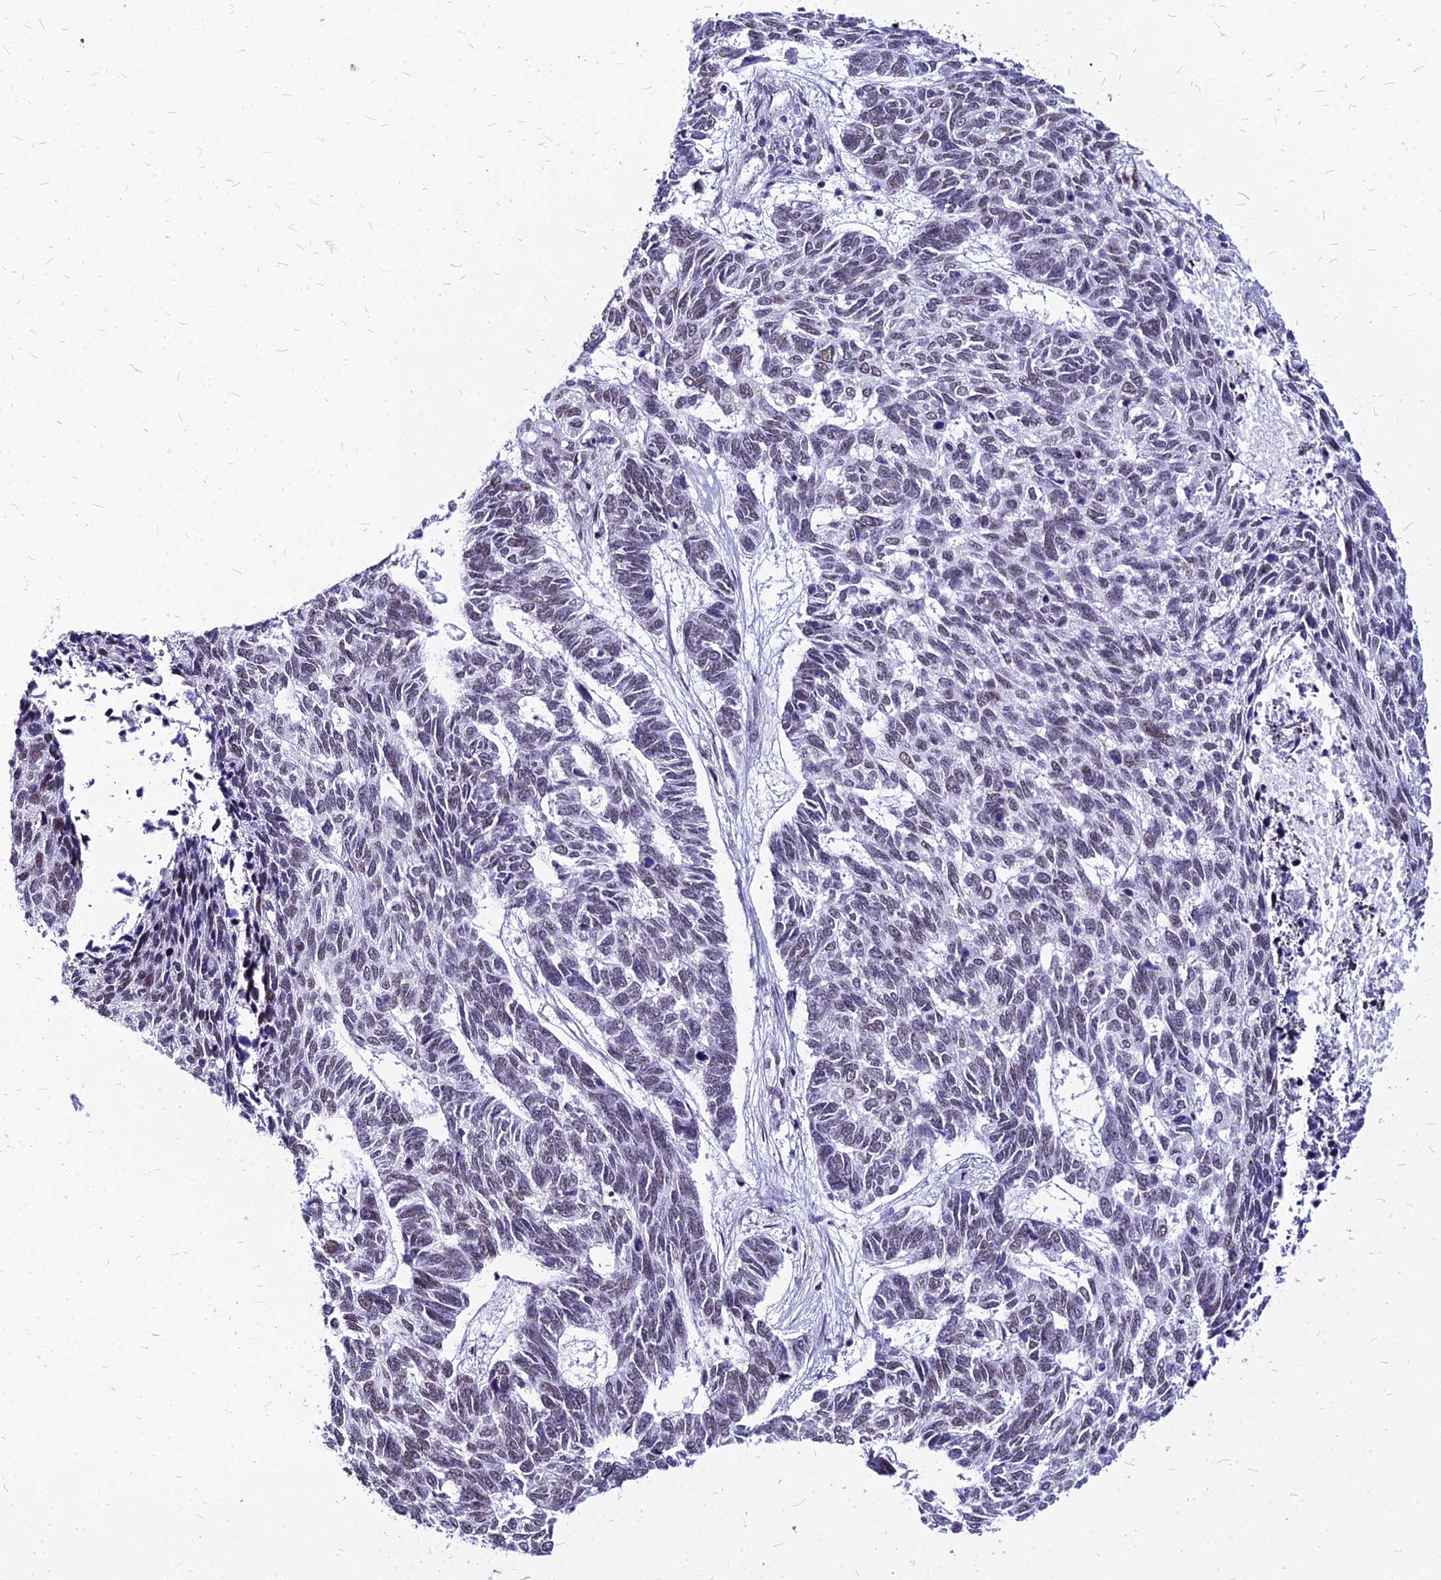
{"staining": {"intensity": "weak", "quantity": "<25%", "location": "nuclear"}, "tissue": "skin cancer", "cell_type": "Tumor cells", "image_type": "cancer", "snomed": [{"axis": "morphology", "description": "Basal cell carcinoma"}, {"axis": "topography", "description": "Skin"}], "caption": "A micrograph of skin cancer stained for a protein displays no brown staining in tumor cells. Brightfield microscopy of immunohistochemistry (IHC) stained with DAB (brown) and hematoxylin (blue), captured at high magnification.", "gene": "FDX2", "patient": {"sex": "female", "age": 65}}